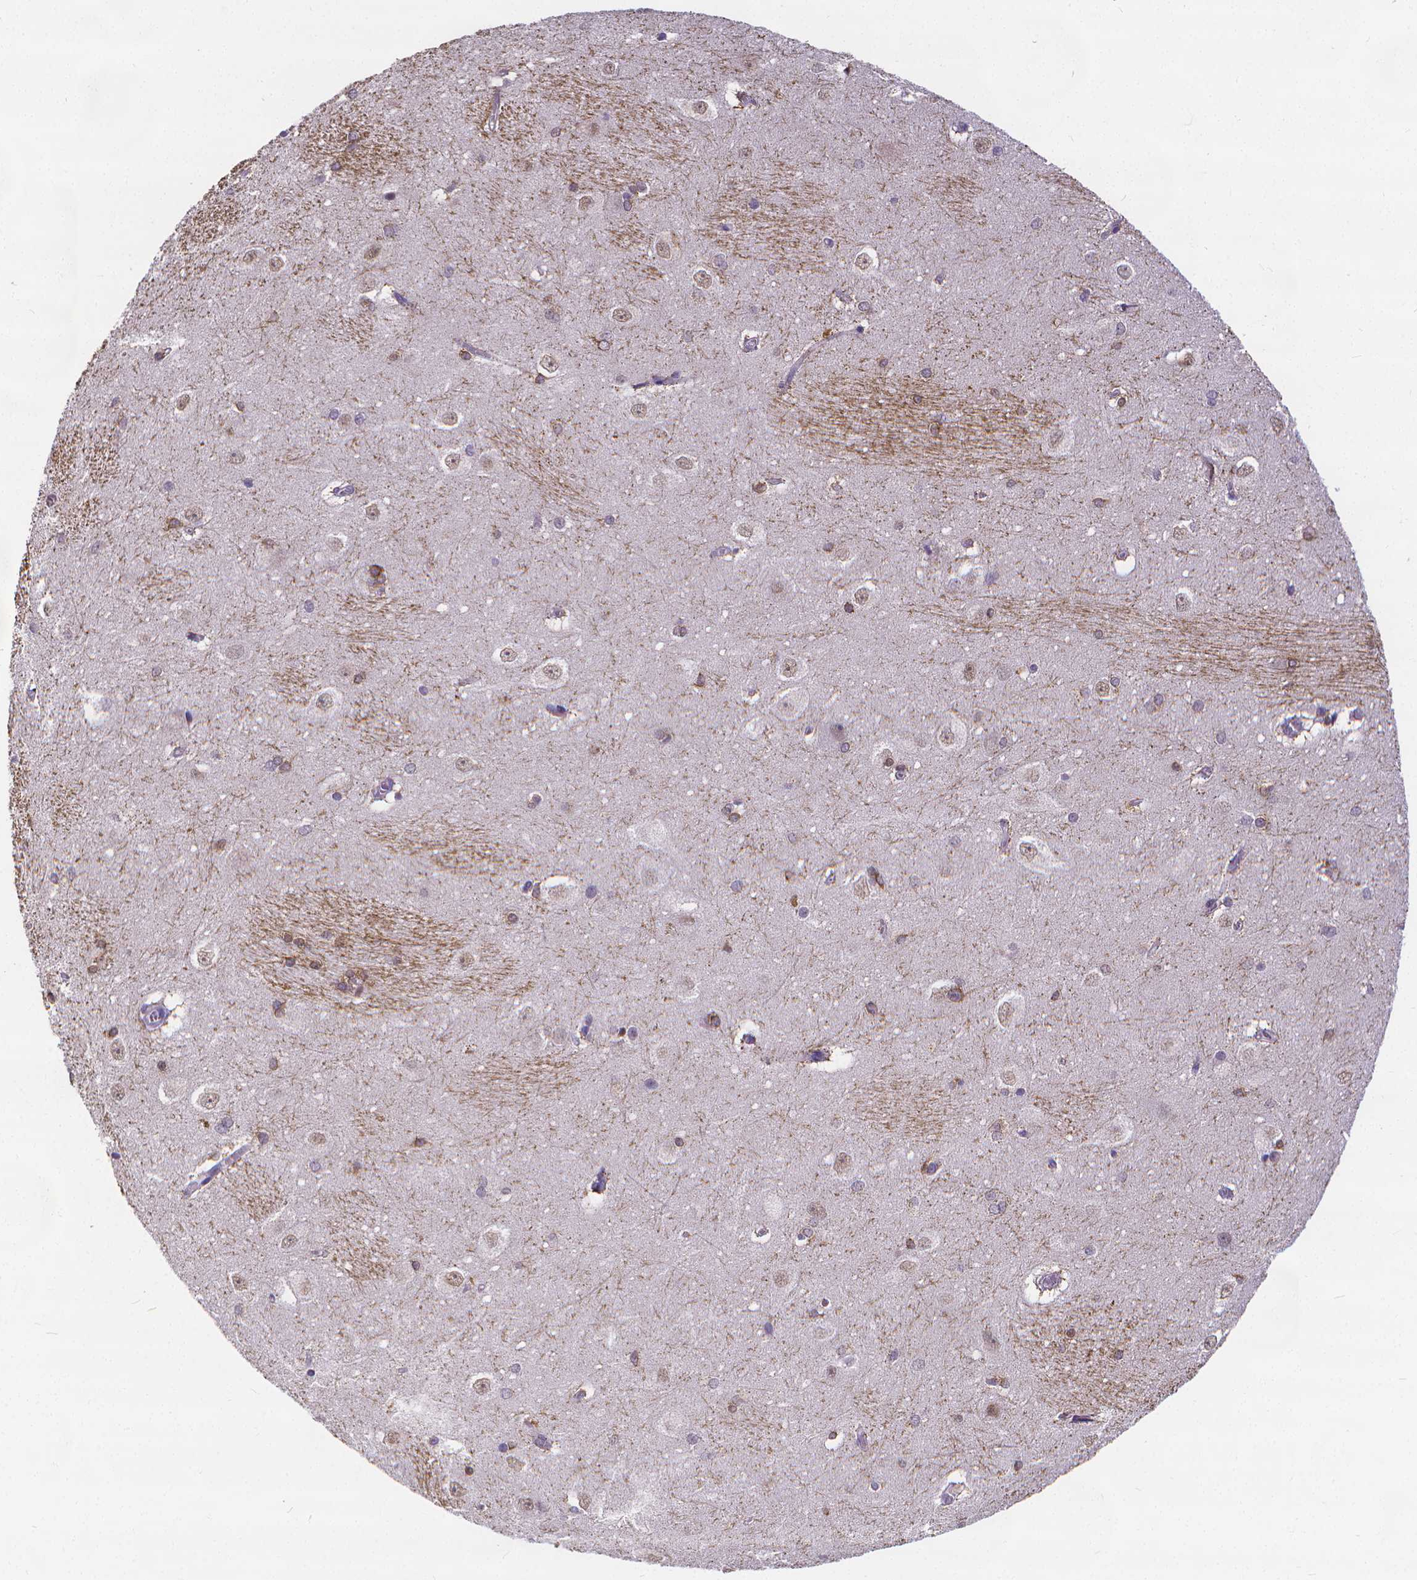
{"staining": {"intensity": "weak", "quantity": "<25%", "location": "nuclear"}, "tissue": "hippocampus", "cell_type": "Glial cells", "image_type": "normal", "snomed": [{"axis": "morphology", "description": "Normal tissue, NOS"}, {"axis": "topography", "description": "Cerebral cortex"}, {"axis": "topography", "description": "Hippocampus"}], "caption": "The immunohistochemistry (IHC) micrograph has no significant positivity in glial cells of hippocampus.", "gene": "GLRB", "patient": {"sex": "female", "age": 19}}